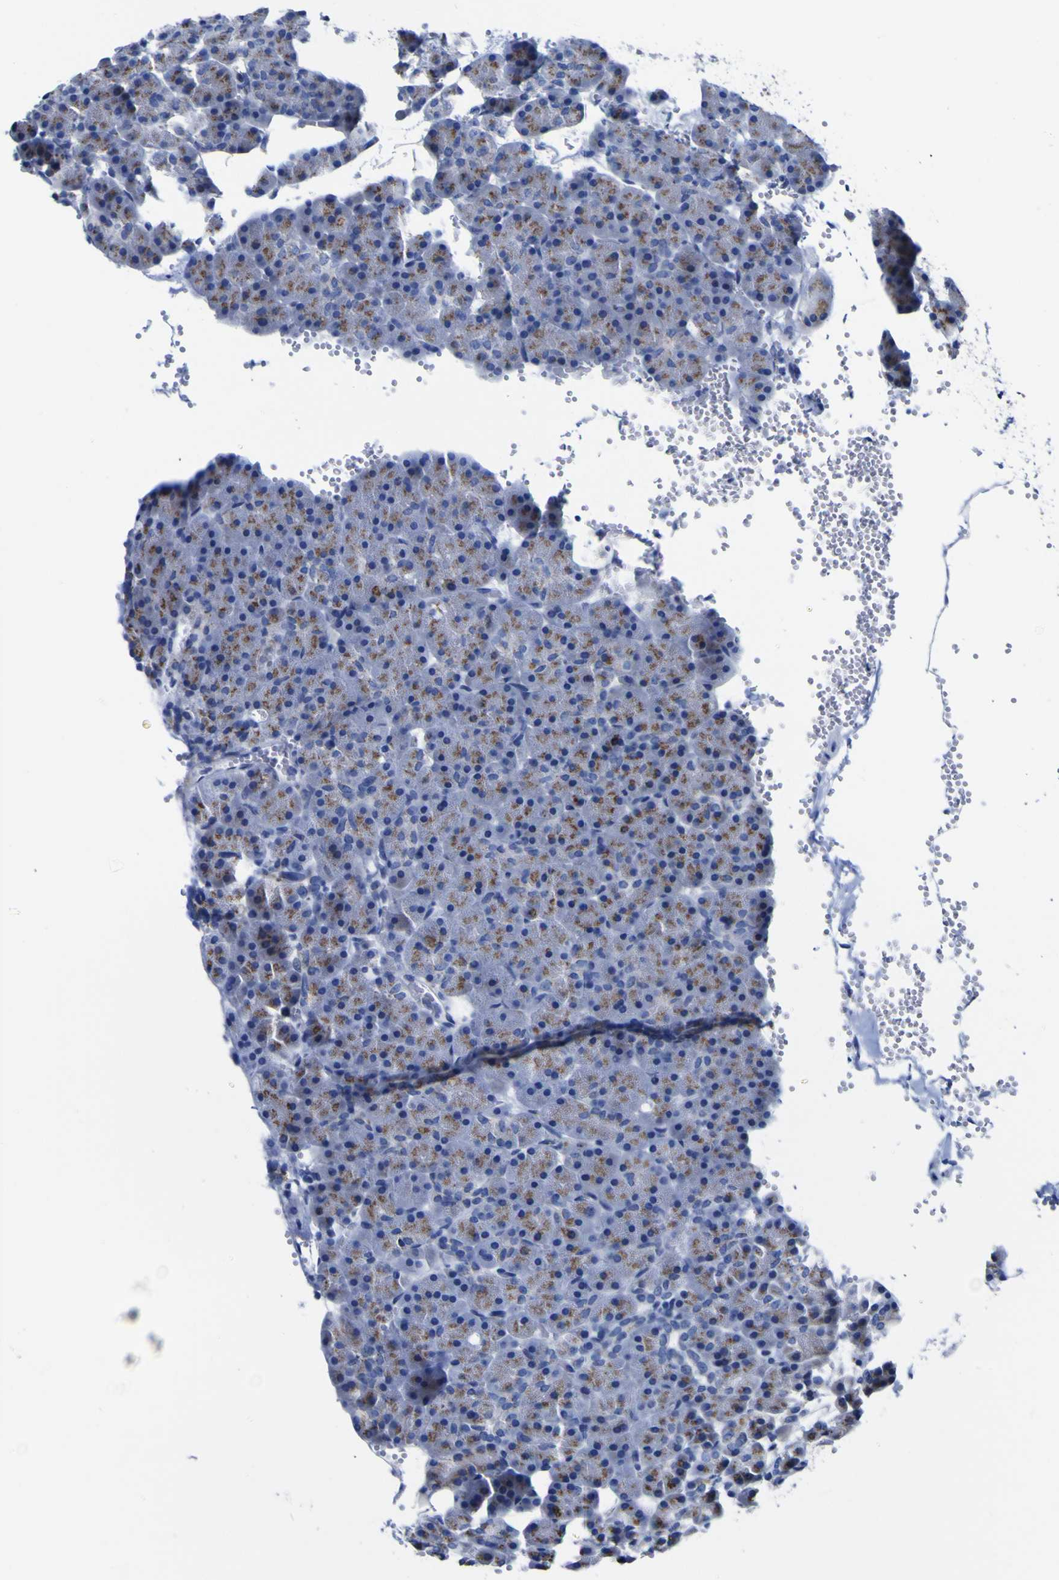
{"staining": {"intensity": "moderate", "quantity": ">75%", "location": "cytoplasmic/membranous"}, "tissue": "pancreas", "cell_type": "Exocrine glandular cells", "image_type": "normal", "snomed": [{"axis": "morphology", "description": "Normal tissue, NOS"}, {"axis": "topography", "description": "Pancreas"}], "caption": "This image exhibits normal pancreas stained with immunohistochemistry to label a protein in brown. The cytoplasmic/membranous of exocrine glandular cells show moderate positivity for the protein. Nuclei are counter-stained blue.", "gene": "GOLM1", "patient": {"sex": "female", "age": 35}}